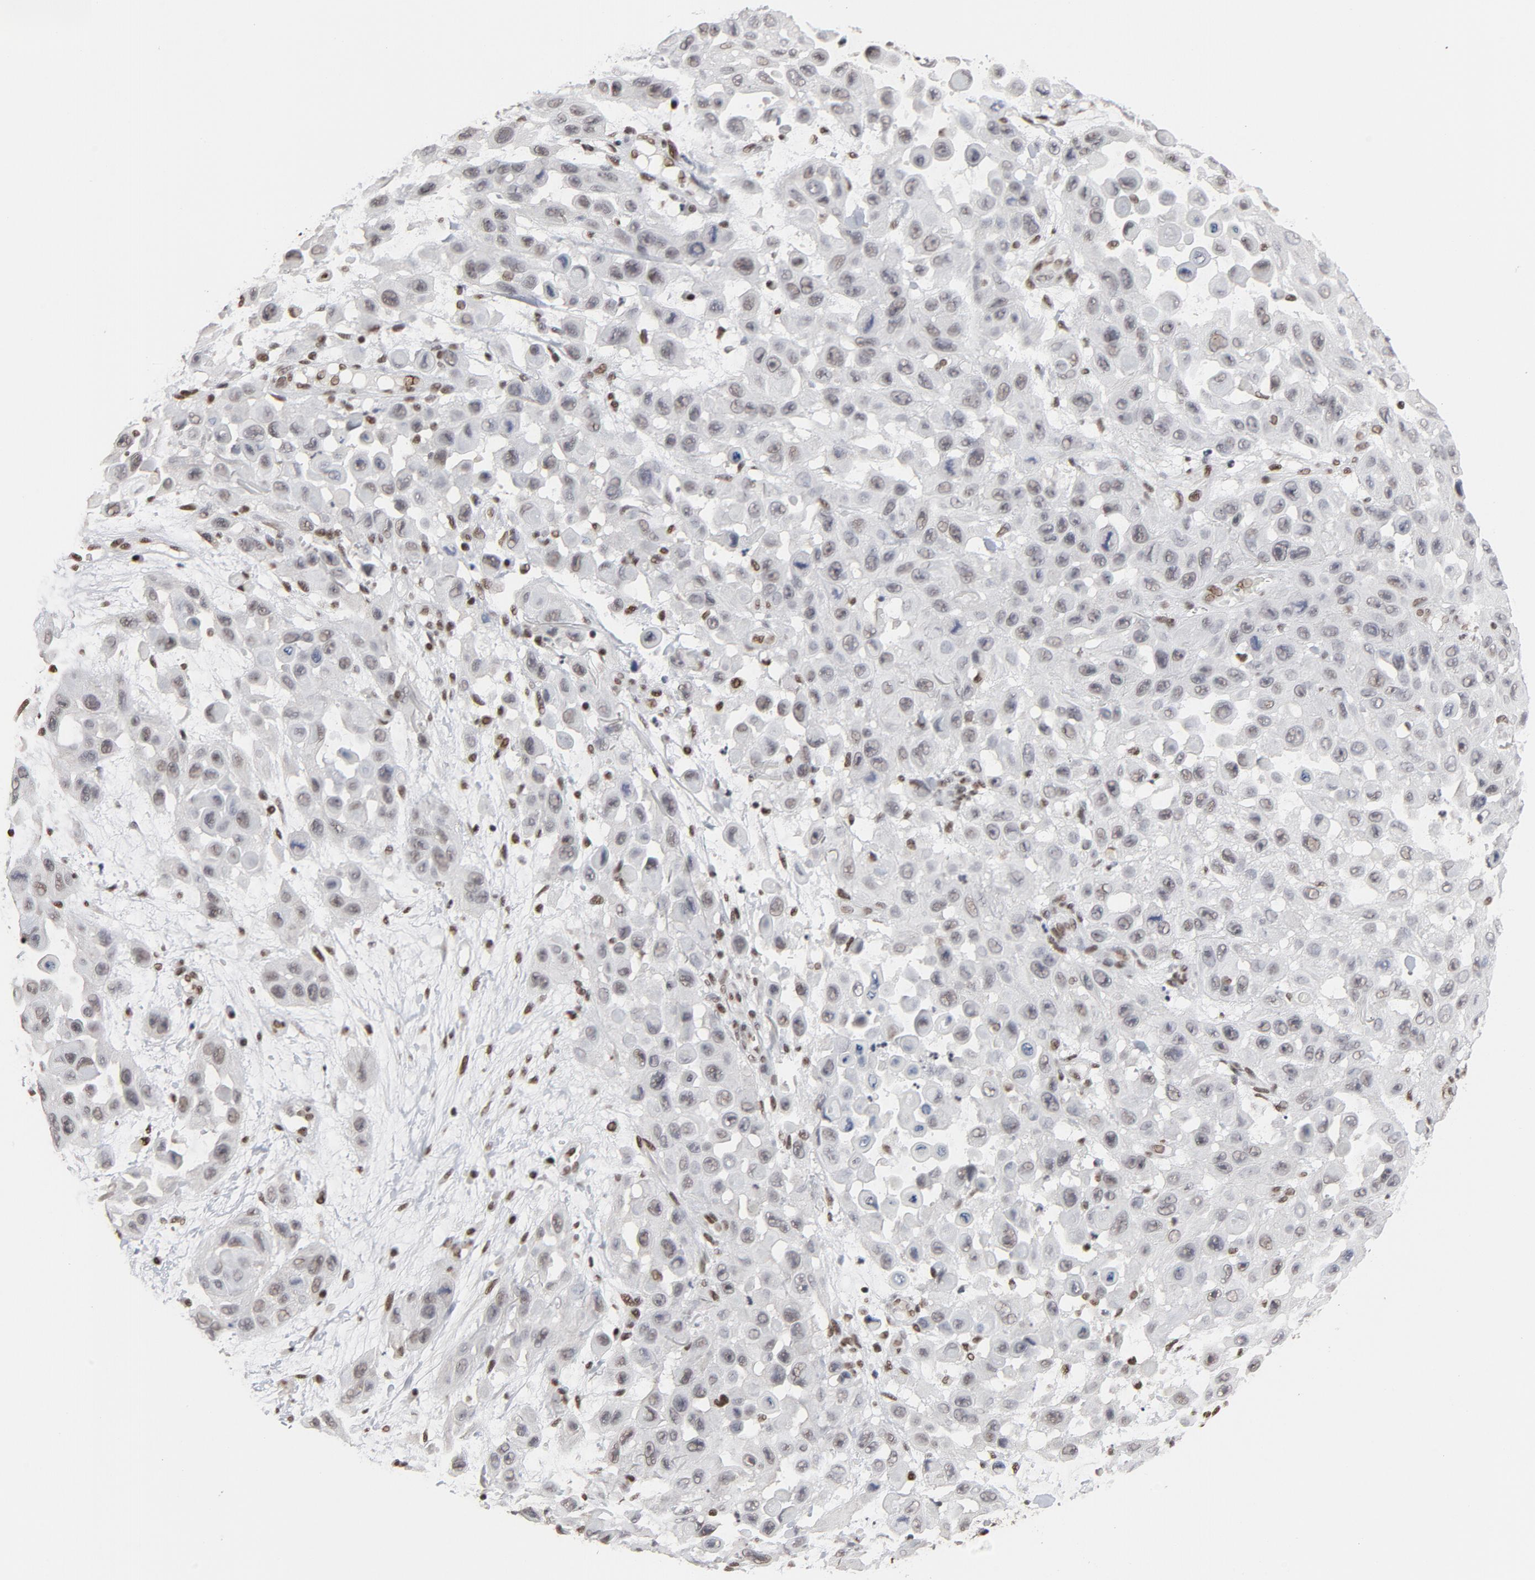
{"staining": {"intensity": "weak", "quantity": "25%-75%", "location": "nuclear"}, "tissue": "skin cancer", "cell_type": "Tumor cells", "image_type": "cancer", "snomed": [{"axis": "morphology", "description": "Squamous cell carcinoma, NOS"}, {"axis": "topography", "description": "Skin"}], "caption": "Protein positivity by IHC exhibits weak nuclear positivity in approximately 25%-75% of tumor cells in skin cancer. Nuclei are stained in blue.", "gene": "MRE11", "patient": {"sex": "male", "age": 81}}